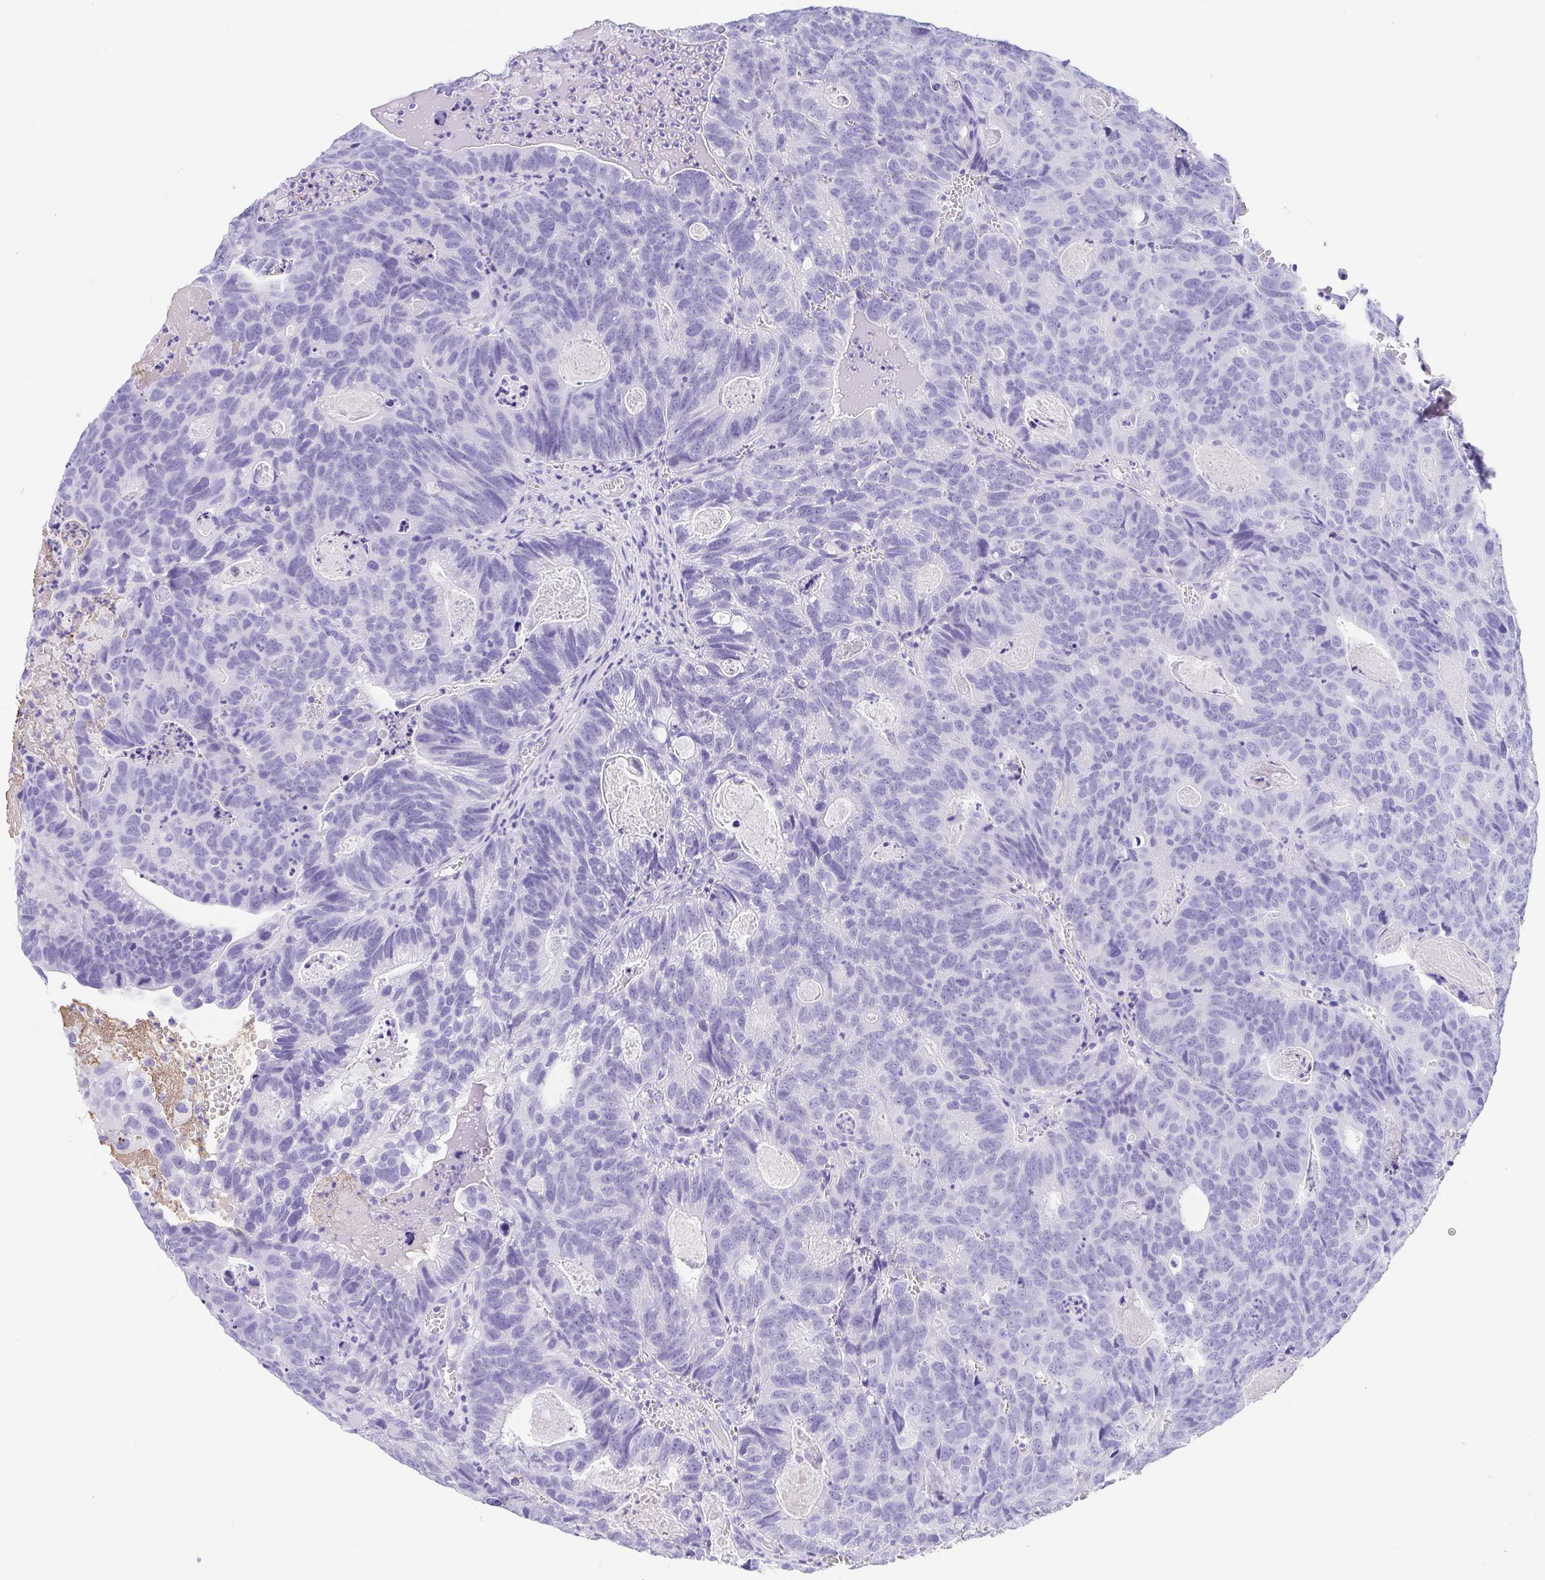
{"staining": {"intensity": "negative", "quantity": "none", "location": "none"}, "tissue": "head and neck cancer", "cell_type": "Tumor cells", "image_type": "cancer", "snomed": [{"axis": "morphology", "description": "Adenocarcinoma, NOS"}, {"axis": "topography", "description": "Head-Neck"}], "caption": "This histopathology image is of head and neck cancer stained with immunohistochemistry to label a protein in brown with the nuclei are counter-stained blue. There is no positivity in tumor cells. Brightfield microscopy of immunohistochemistry stained with DAB (3,3'-diaminobenzidine) (brown) and hematoxylin (blue), captured at high magnification.", "gene": "GKN1", "patient": {"sex": "male", "age": 62}}